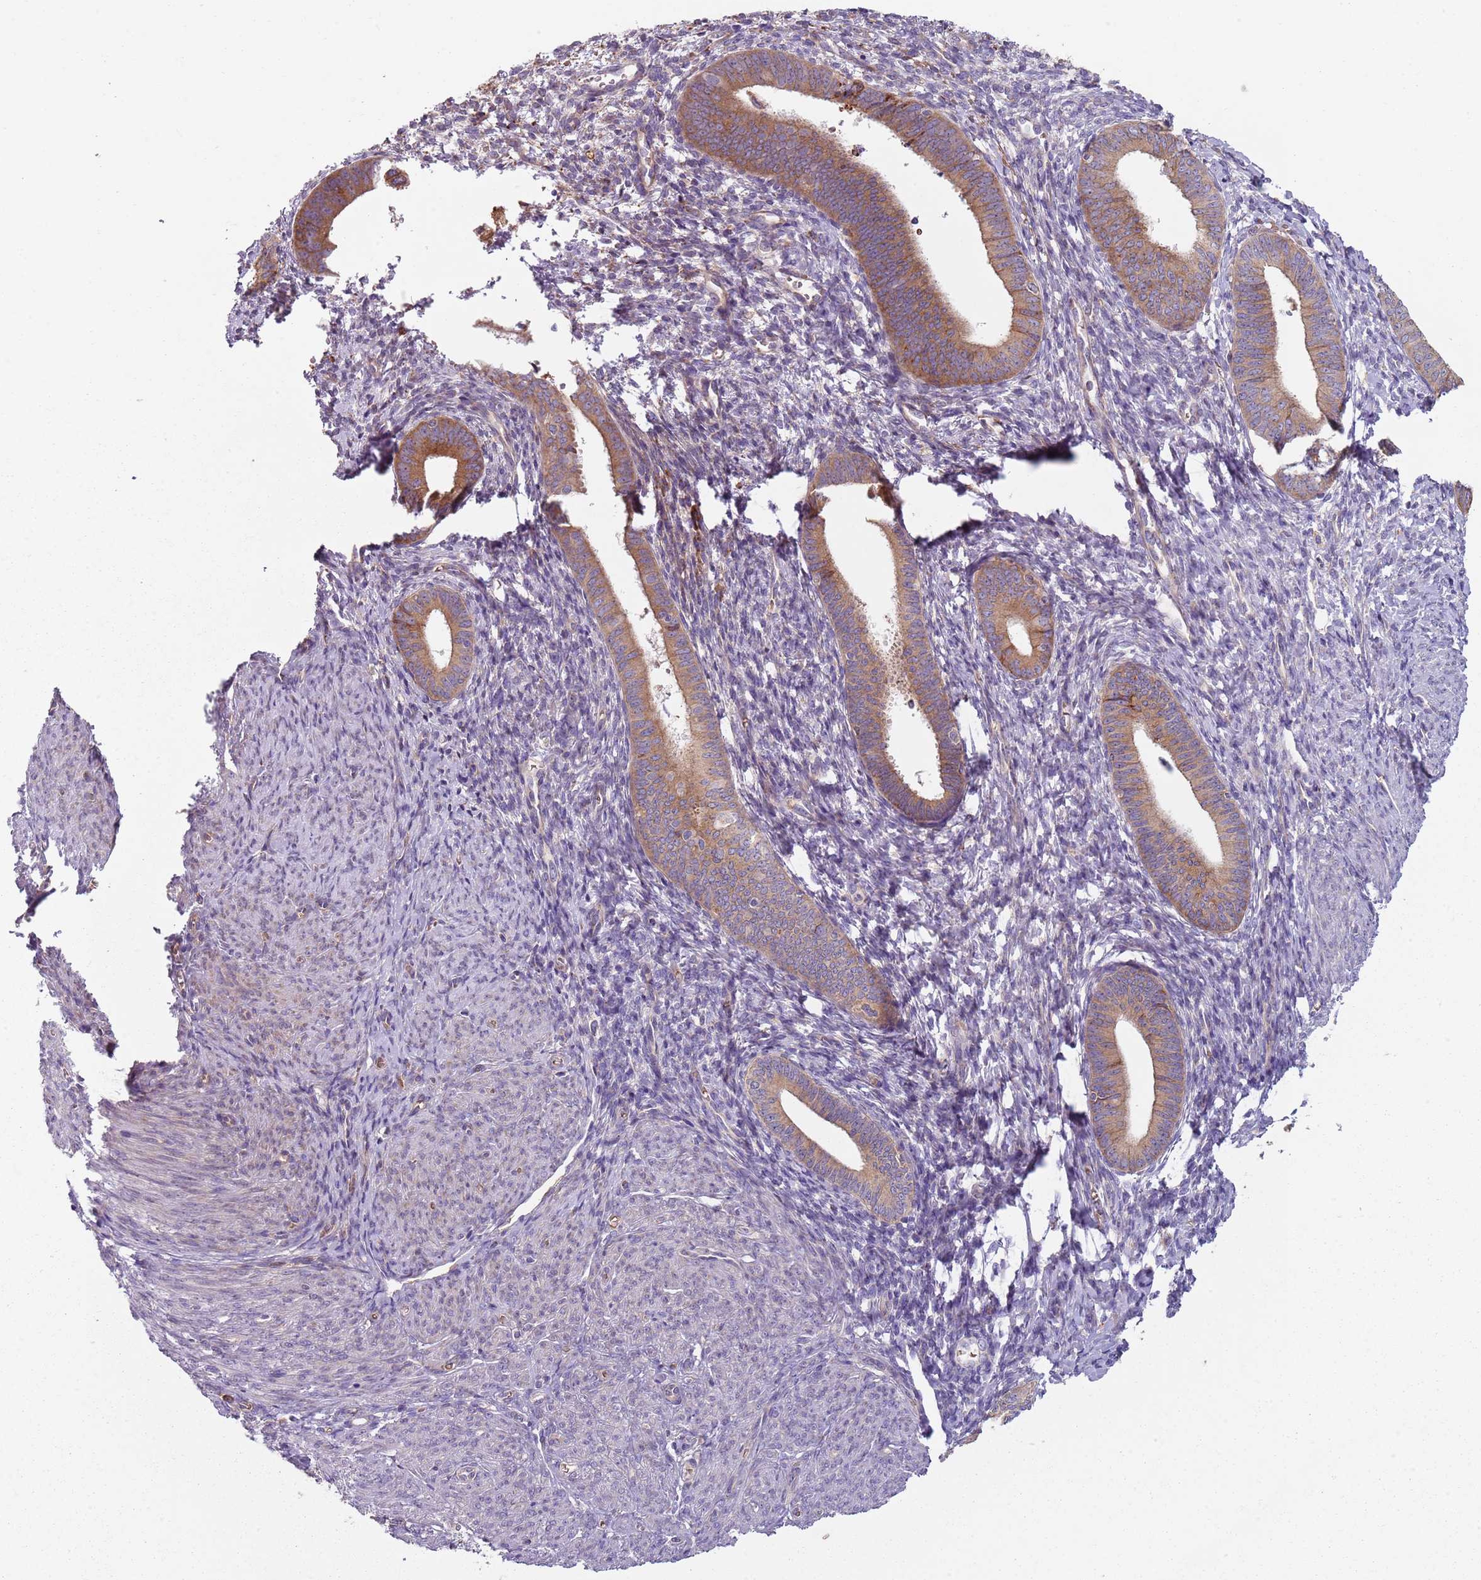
{"staining": {"intensity": "strong", "quantity": ">75%", "location": "cytoplasmic/membranous"}, "tissue": "endometrial cancer", "cell_type": "Tumor cells", "image_type": "cancer", "snomed": [{"axis": "morphology", "description": "Adenocarcinoma, NOS"}, {"axis": "topography", "description": "Endometrium"}], "caption": "Endometrial cancer (adenocarcinoma) stained with DAB (3,3'-diaminobenzidine) immunohistochemistry (IHC) displays high levels of strong cytoplasmic/membranous positivity in approximately >75% of tumor cells.", "gene": "SPATA2", "patient": {"sex": "female", "age": 79}}